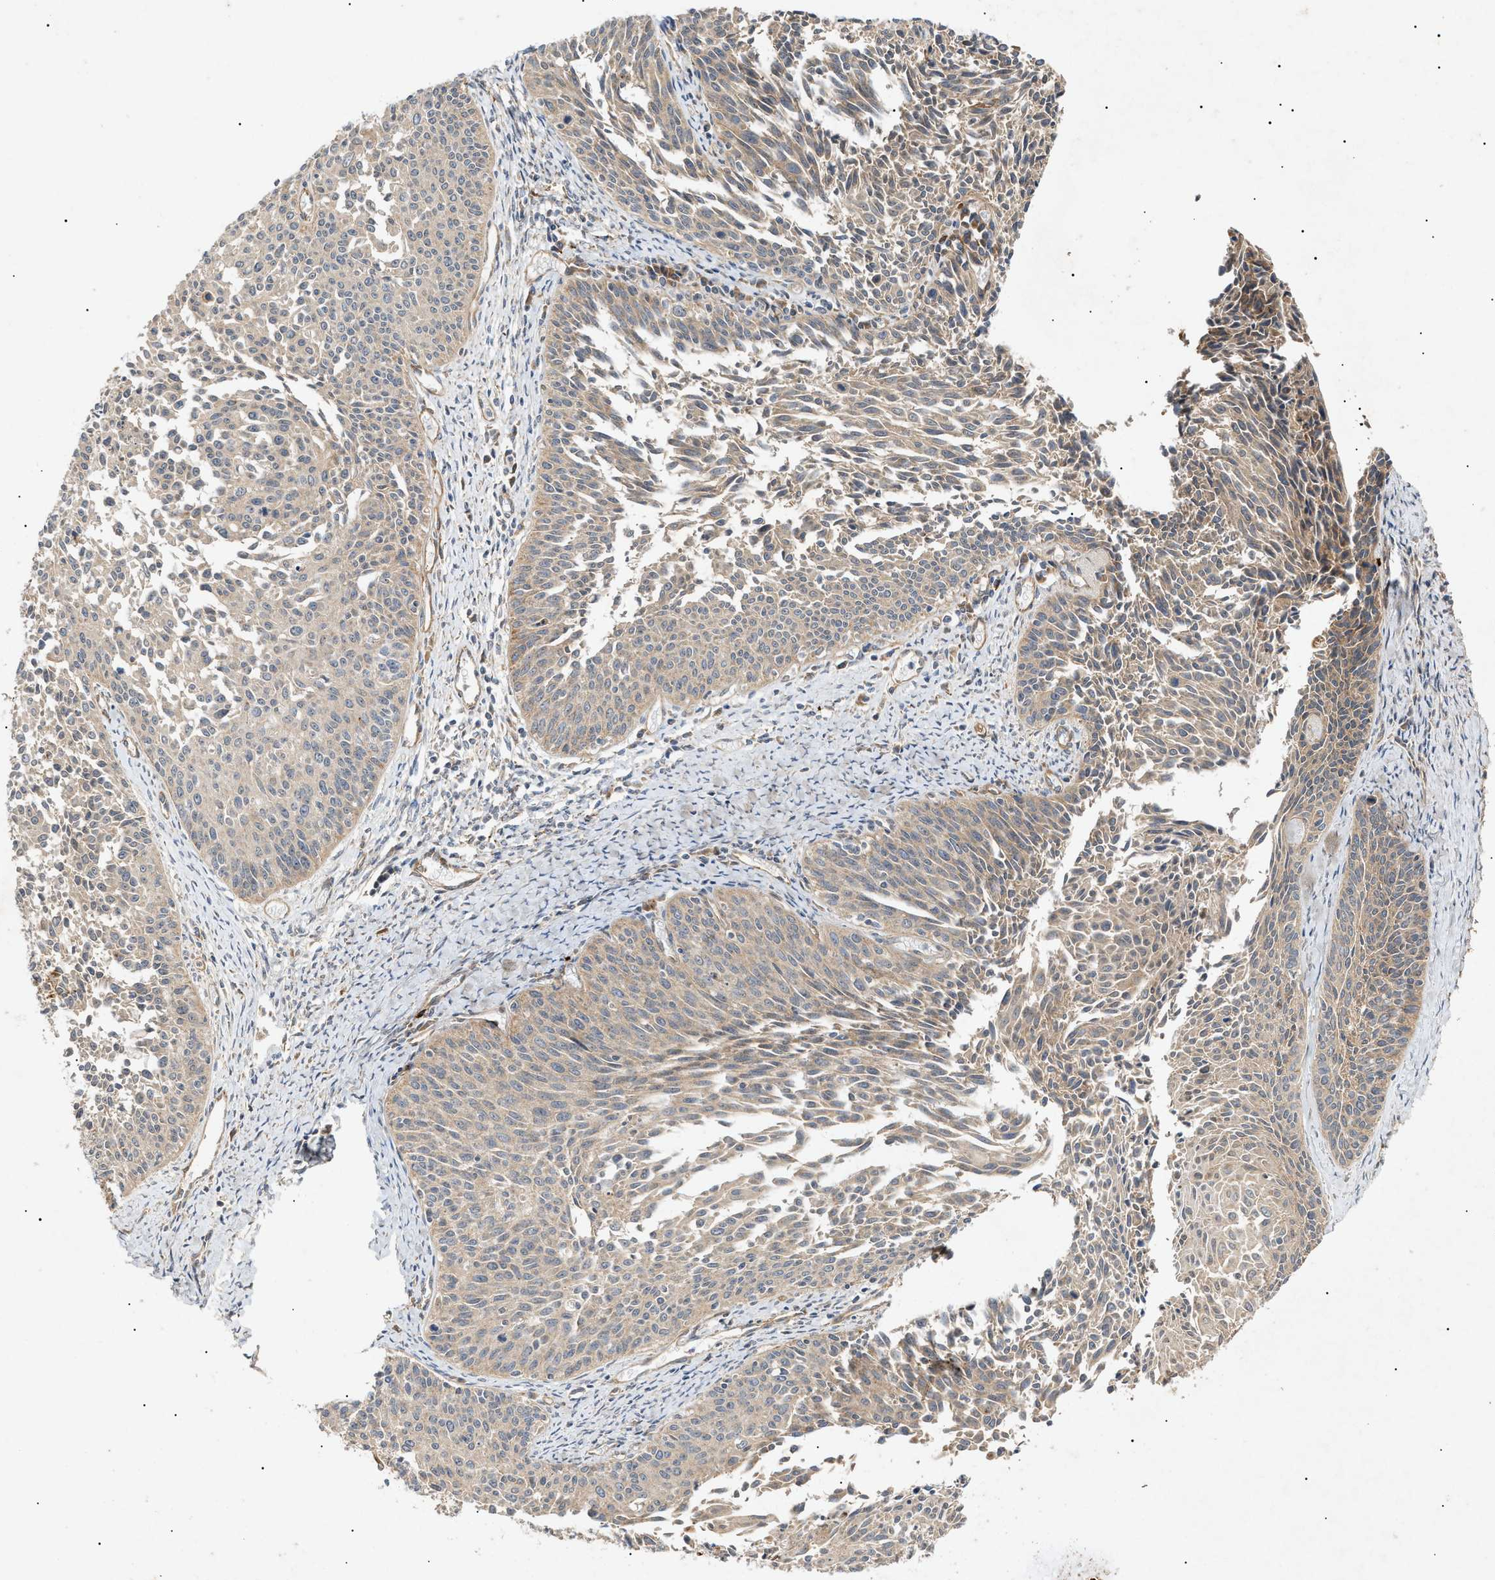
{"staining": {"intensity": "weak", "quantity": ">75%", "location": "cytoplasmic/membranous"}, "tissue": "cervical cancer", "cell_type": "Tumor cells", "image_type": "cancer", "snomed": [{"axis": "morphology", "description": "Squamous cell carcinoma, NOS"}, {"axis": "topography", "description": "Cervix"}], "caption": "Immunohistochemistry of human cervical cancer shows low levels of weak cytoplasmic/membranous positivity in approximately >75% of tumor cells.", "gene": "MTCH1", "patient": {"sex": "female", "age": 55}}